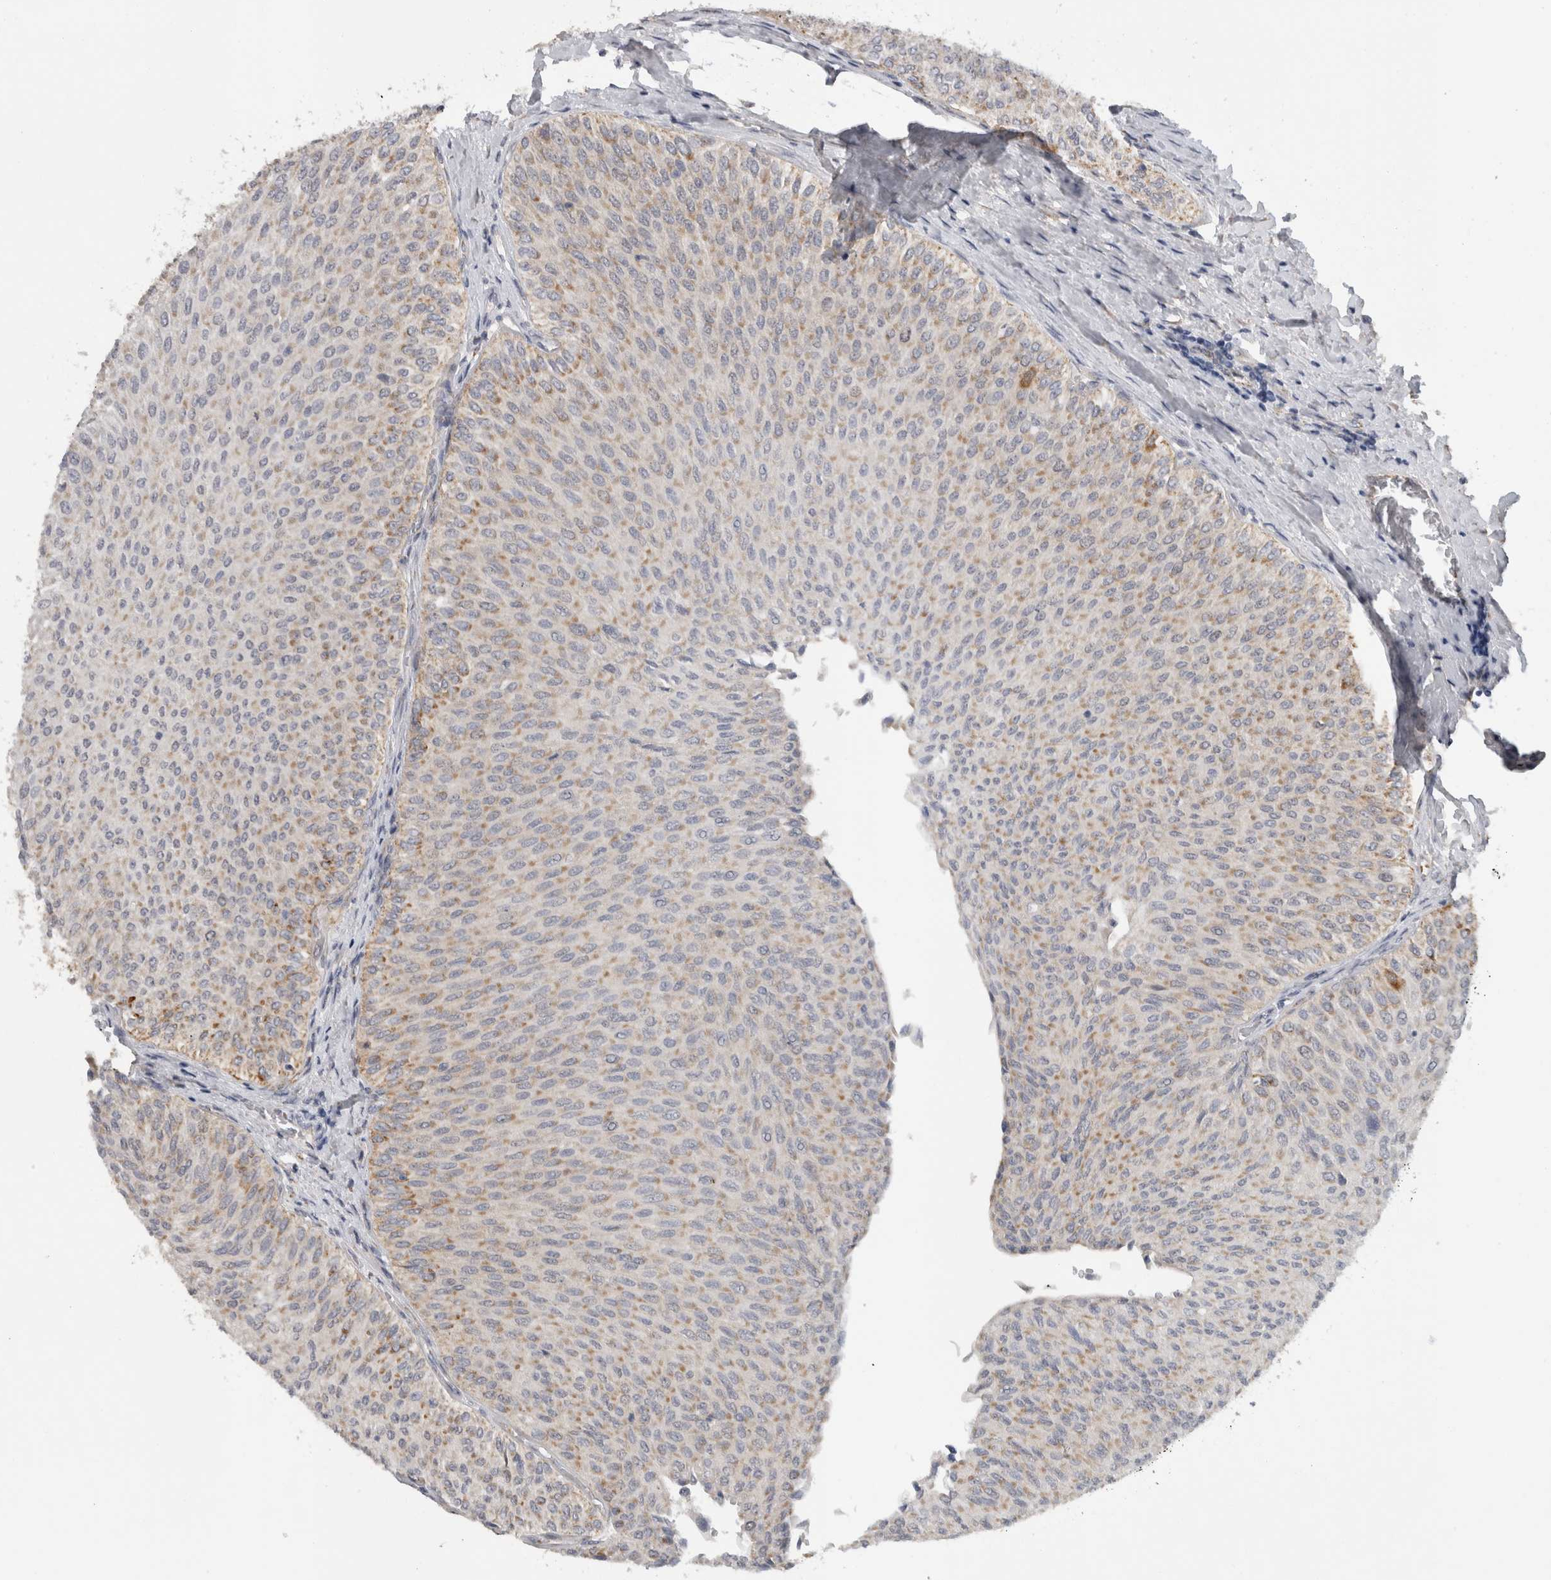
{"staining": {"intensity": "weak", "quantity": "25%-75%", "location": "cytoplasmic/membranous"}, "tissue": "urothelial cancer", "cell_type": "Tumor cells", "image_type": "cancer", "snomed": [{"axis": "morphology", "description": "Urothelial carcinoma, Low grade"}, {"axis": "topography", "description": "Urinary bladder"}], "caption": "Urothelial cancer was stained to show a protein in brown. There is low levels of weak cytoplasmic/membranous positivity in approximately 25%-75% of tumor cells.", "gene": "DYRK2", "patient": {"sex": "male", "age": 78}}